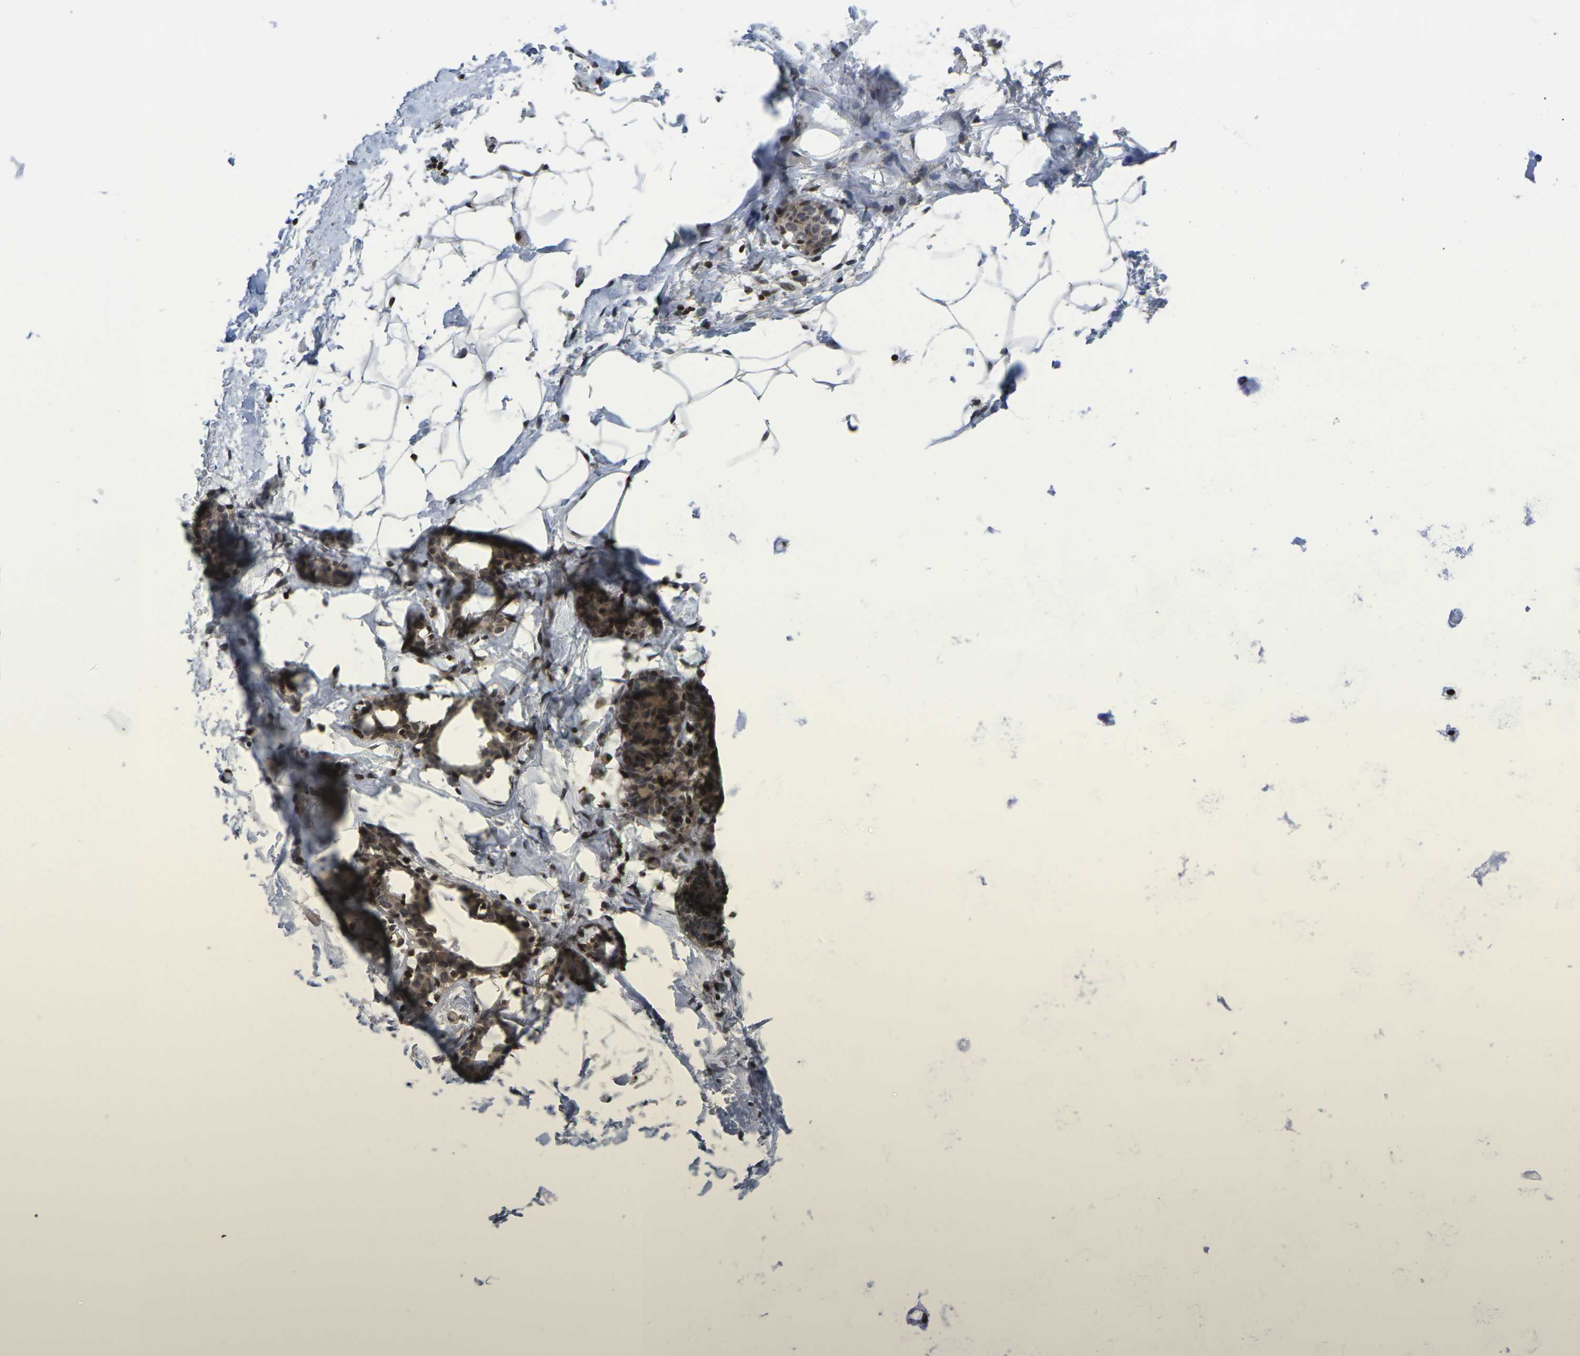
{"staining": {"intensity": "negative", "quantity": "none", "location": "none"}, "tissue": "adipose tissue", "cell_type": "Adipocytes", "image_type": "normal", "snomed": [{"axis": "morphology", "description": "Normal tissue, NOS"}, {"axis": "topography", "description": "Breast"}, {"axis": "topography", "description": "Adipose tissue"}], "caption": "Adipose tissue stained for a protein using immunohistochemistry shows no positivity adipocytes.", "gene": "H1", "patient": {"sex": "female", "age": 25}}